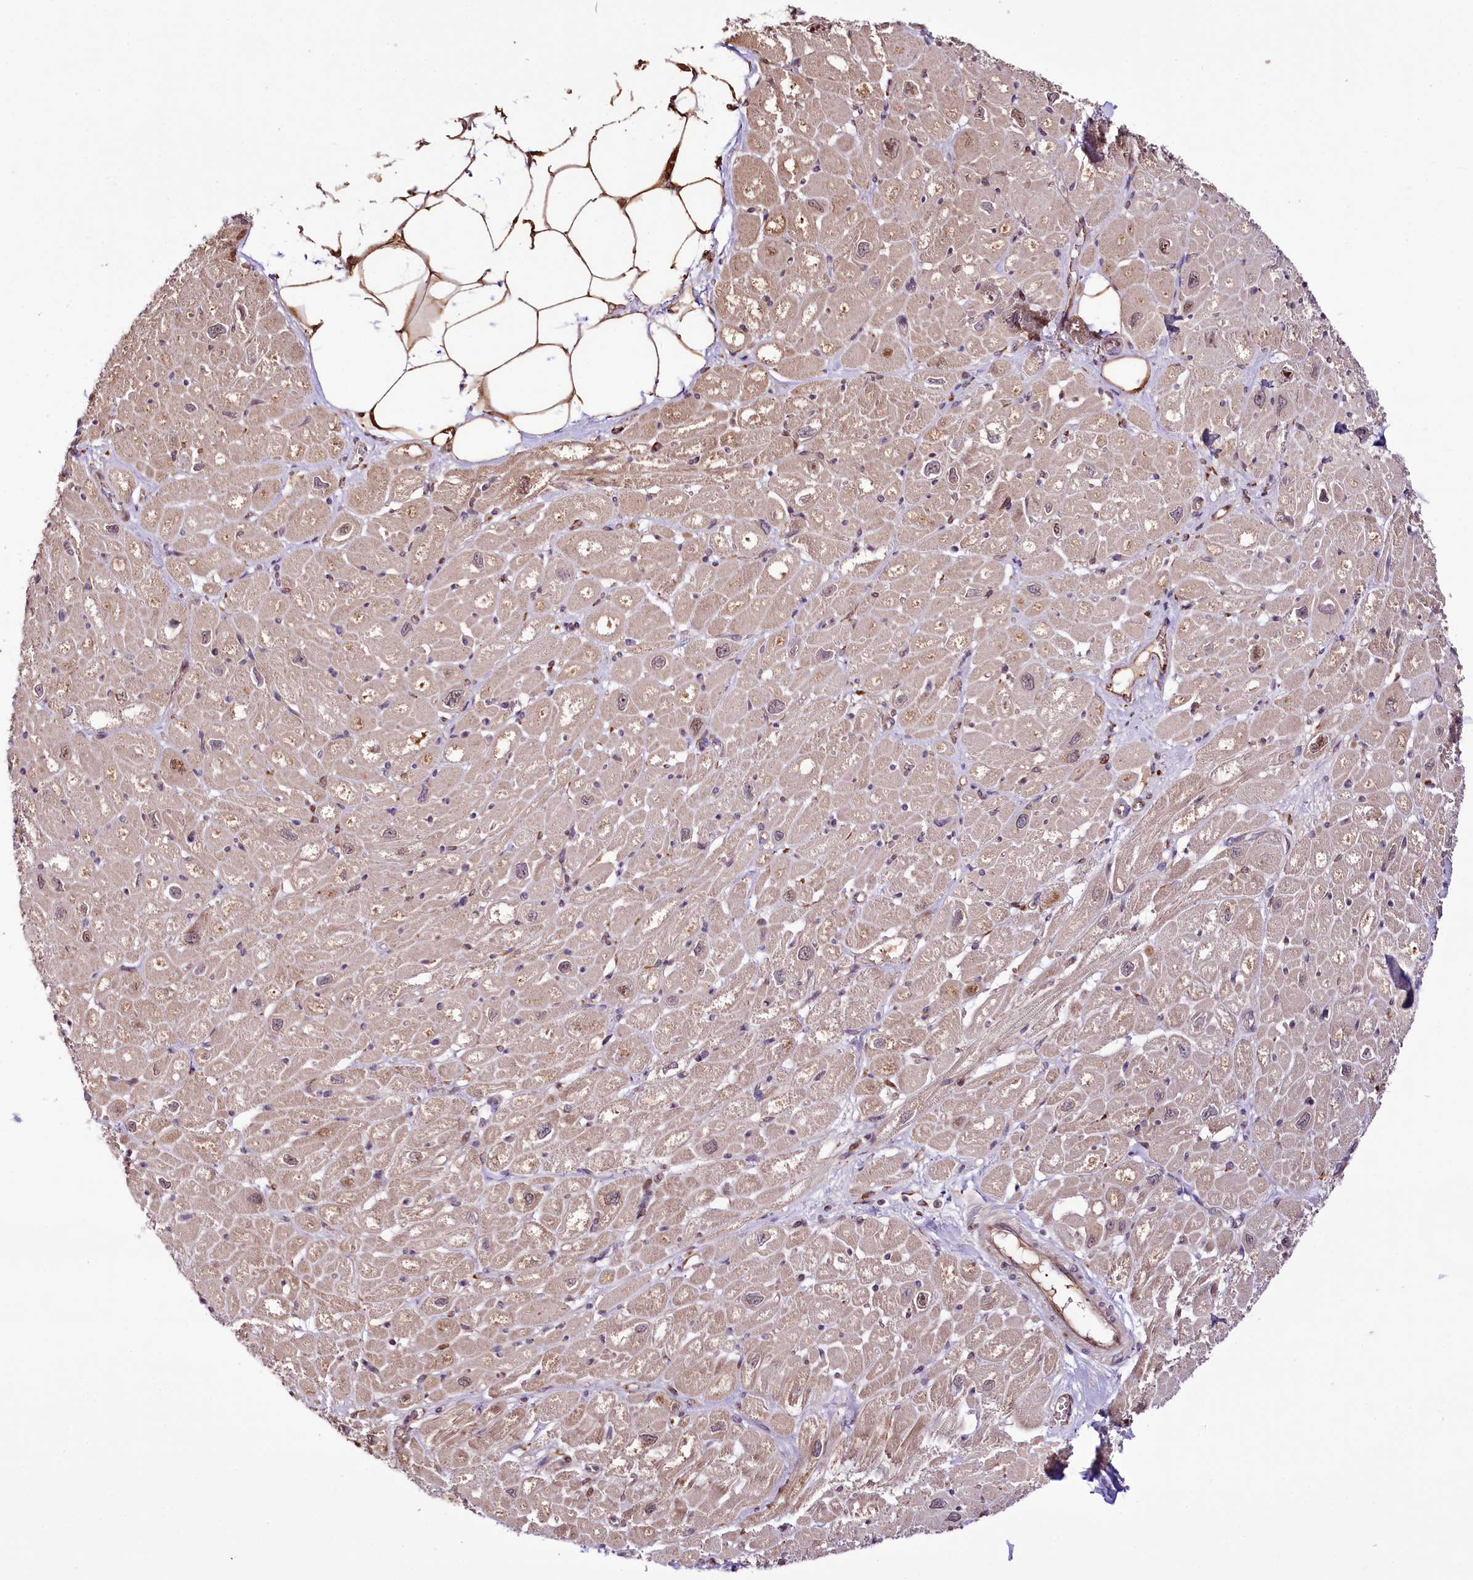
{"staining": {"intensity": "moderate", "quantity": "25%-75%", "location": "cytoplasmic/membranous"}, "tissue": "heart muscle", "cell_type": "Cardiomyocytes", "image_type": "normal", "snomed": [{"axis": "morphology", "description": "Normal tissue, NOS"}, {"axis": "topography", "description": "Heart"}], "caption": "Immunohistochemistry image of unremarkable heart muscle: heart muscle stained using immunohistochemistry reveals medium levels of moderate protein expression localized specifically in the cytoplasmic/membranous of cardiomyocytes, appearing as a cytoplasmic/membranous brown color.", "gene": "CUTC", "patient": {"sex": "male", "age": 50}}